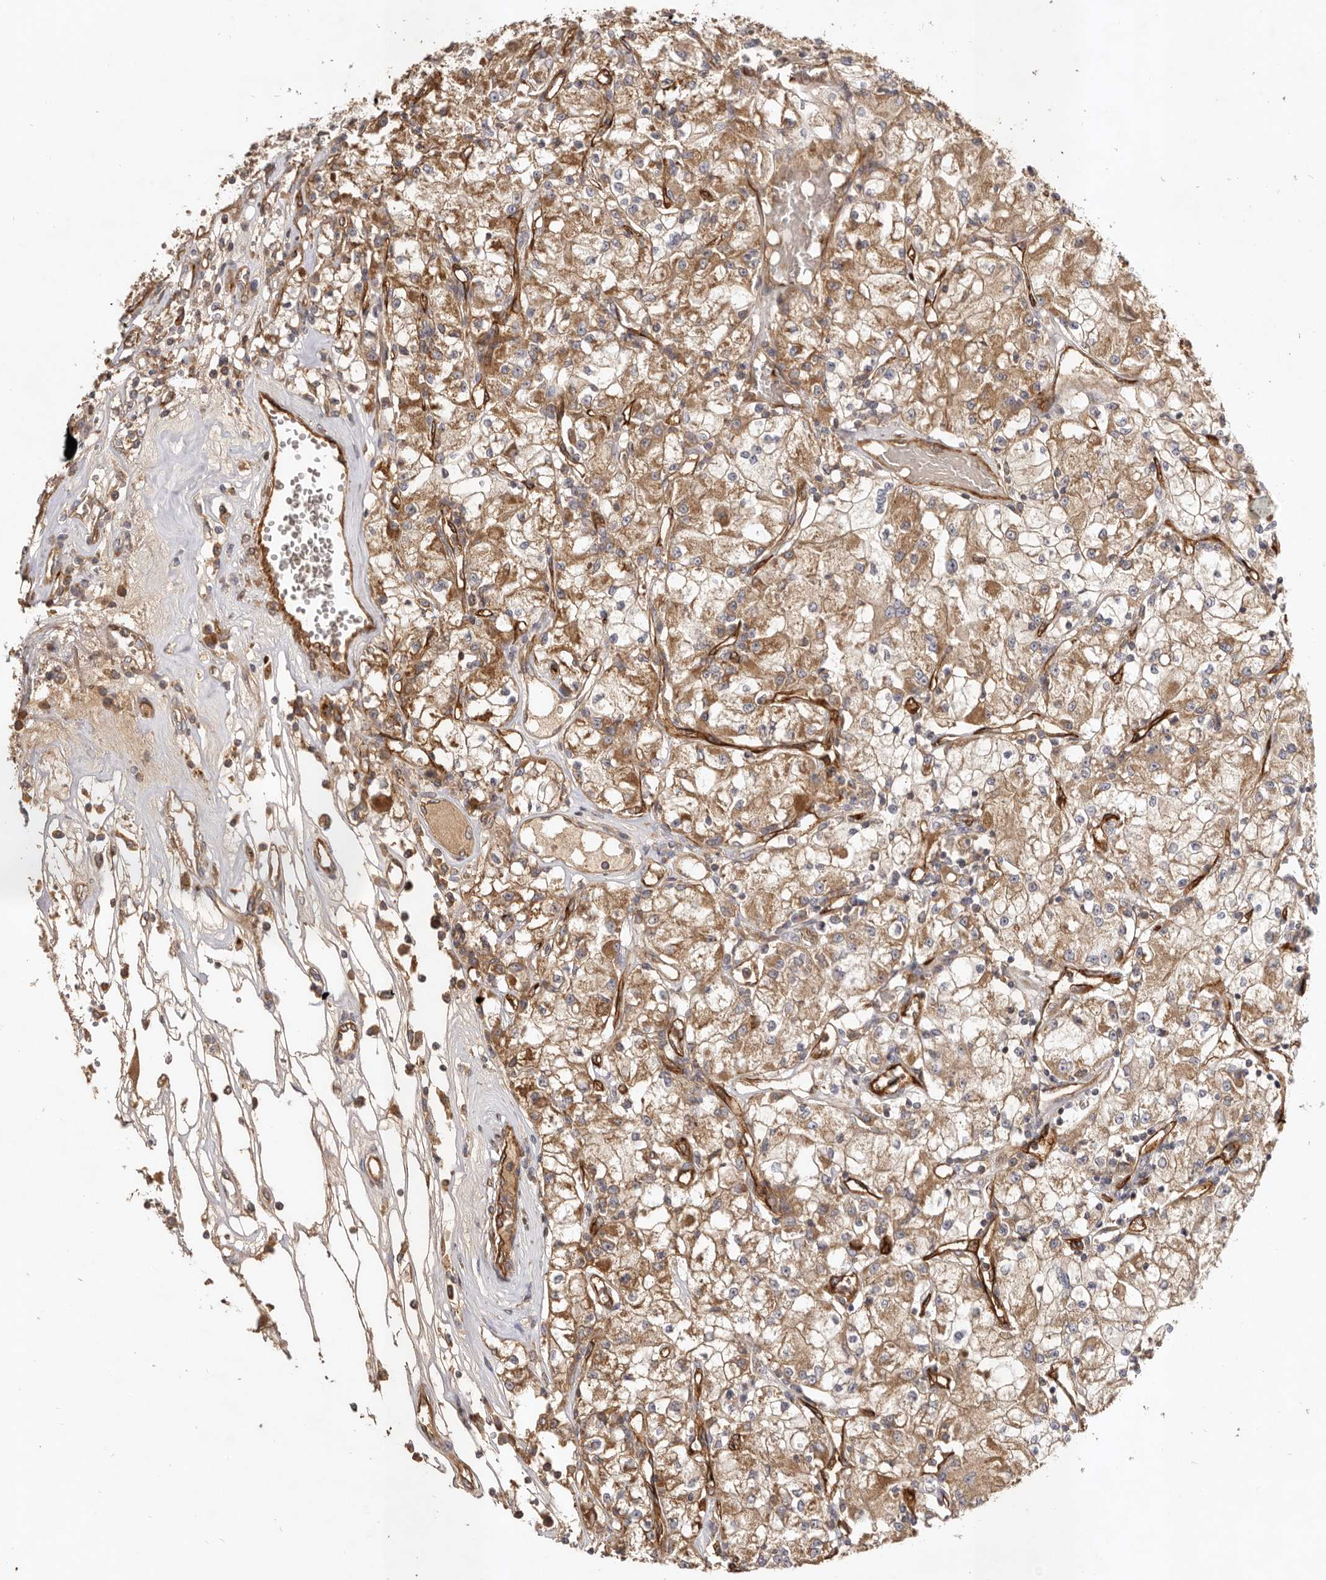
{"staining": {"intensity": "moderate", "quantity": ">75%", "location": "cytoplasmic/membranous"}, "tissue": "renal cancer", "cell_type": "Tumor cells", "image_type": "cancer", "snomed": [{"axis": "morphology", "description": "Adenocarcinoma, NOS"}, {"axis": "topography", "description": "Kidney"}], "caption": "Tumor cells reveal moderate cytoplasmic/membranous positivity in about >75% of cells in renal adenocarcinoma.", "gene": "ADAMTS9", "patient": {"sex": "female", "age": 59}}